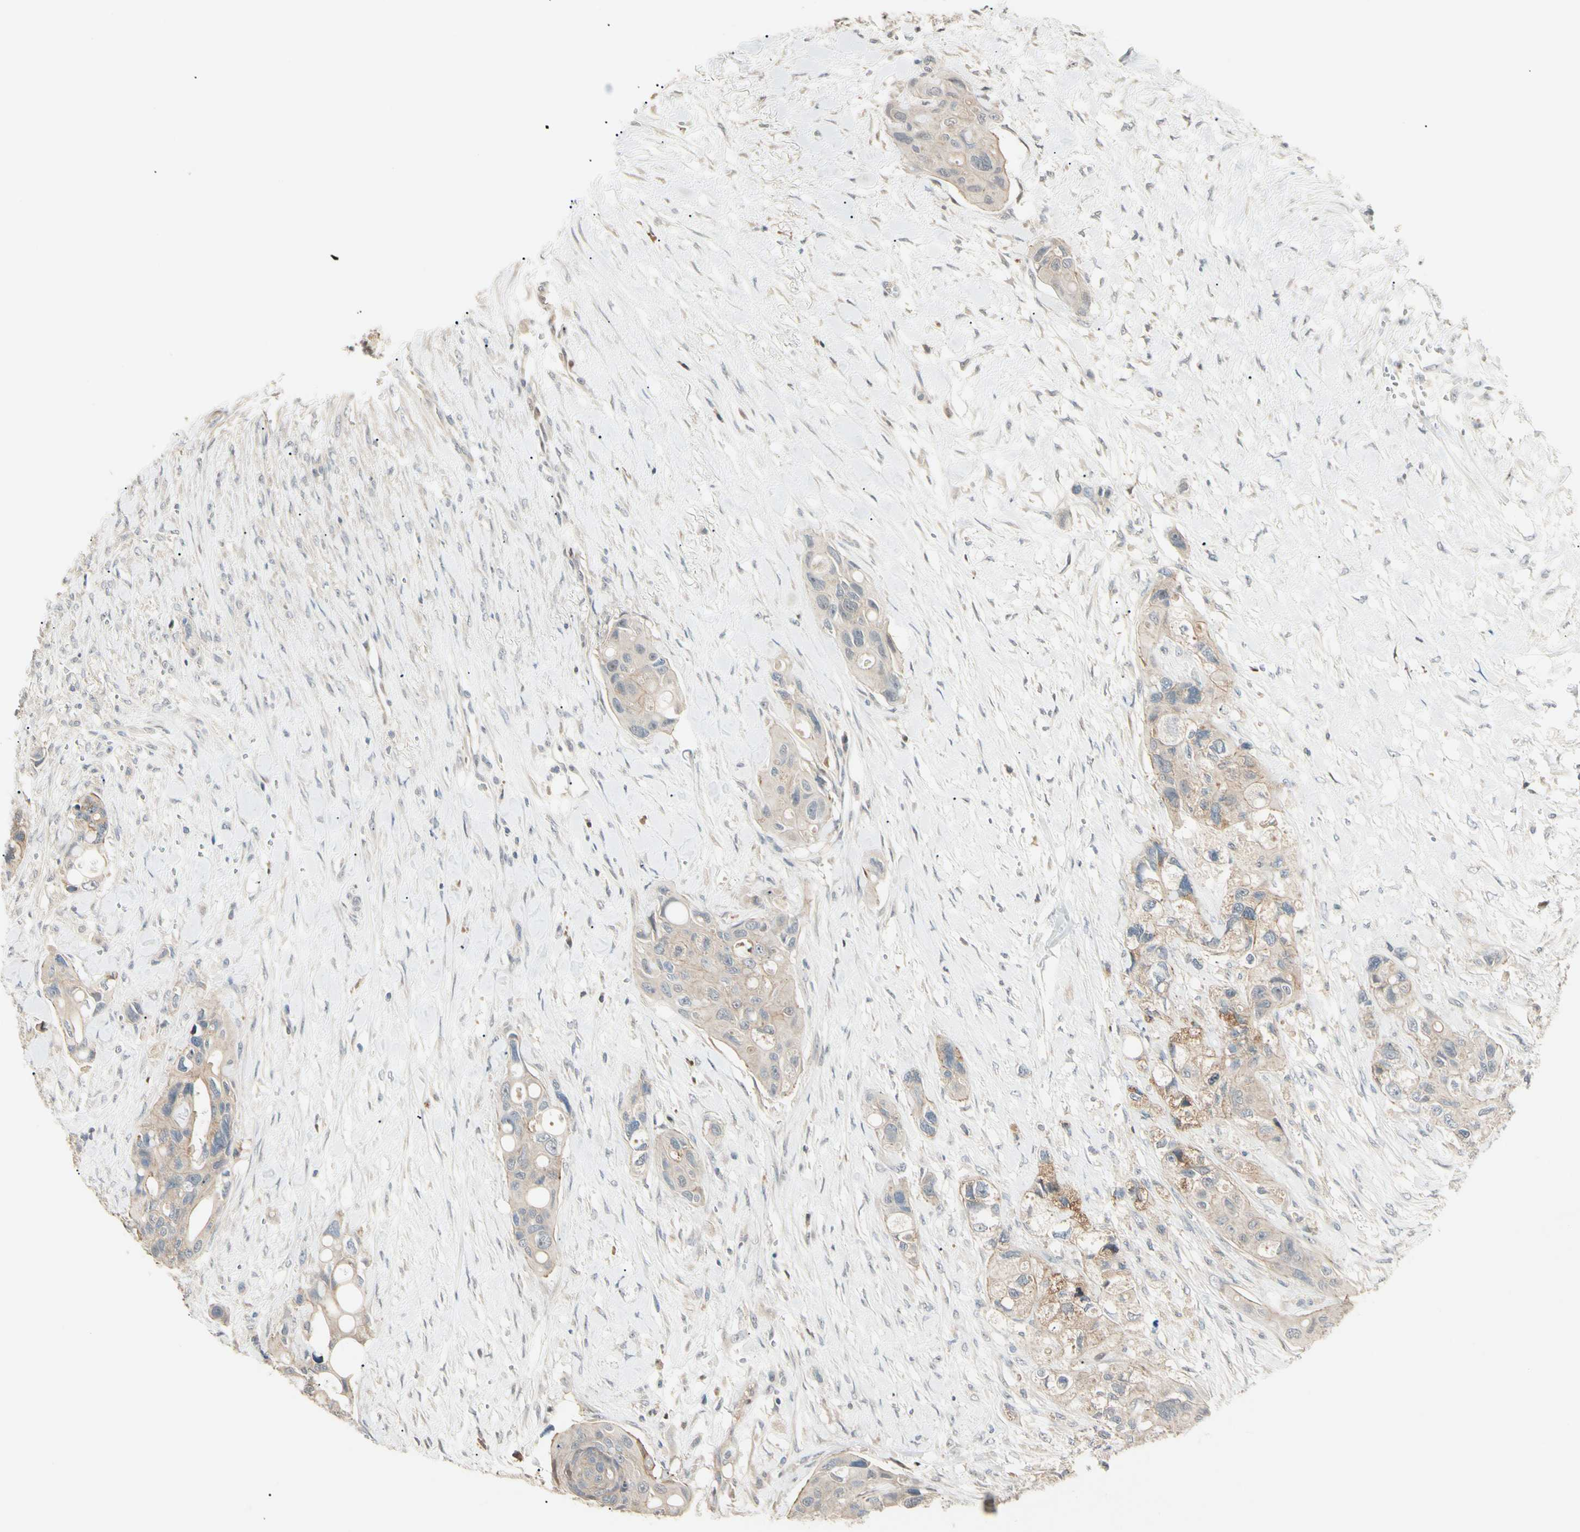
{"staining": {"intensity": "weak", "quantity": "<25%", "location": "cytoplasmic/membranous"}, "tissue": "colorectal cancer", "cell_type": "Tumor cells", "image_type": "cancer", "snomed": [{"axis": "morphology", "description": "Adenocarcinoma, NOS"}, {"axis": "topography", "description": "Colon"}], "caption": "This is an immunohistochemistry (IHC) photomicrograph of colorectal cancer. There is no positivity in tumor cells.", "gene": "P3H2", "patient": {"sex": "female", "age": 57}}